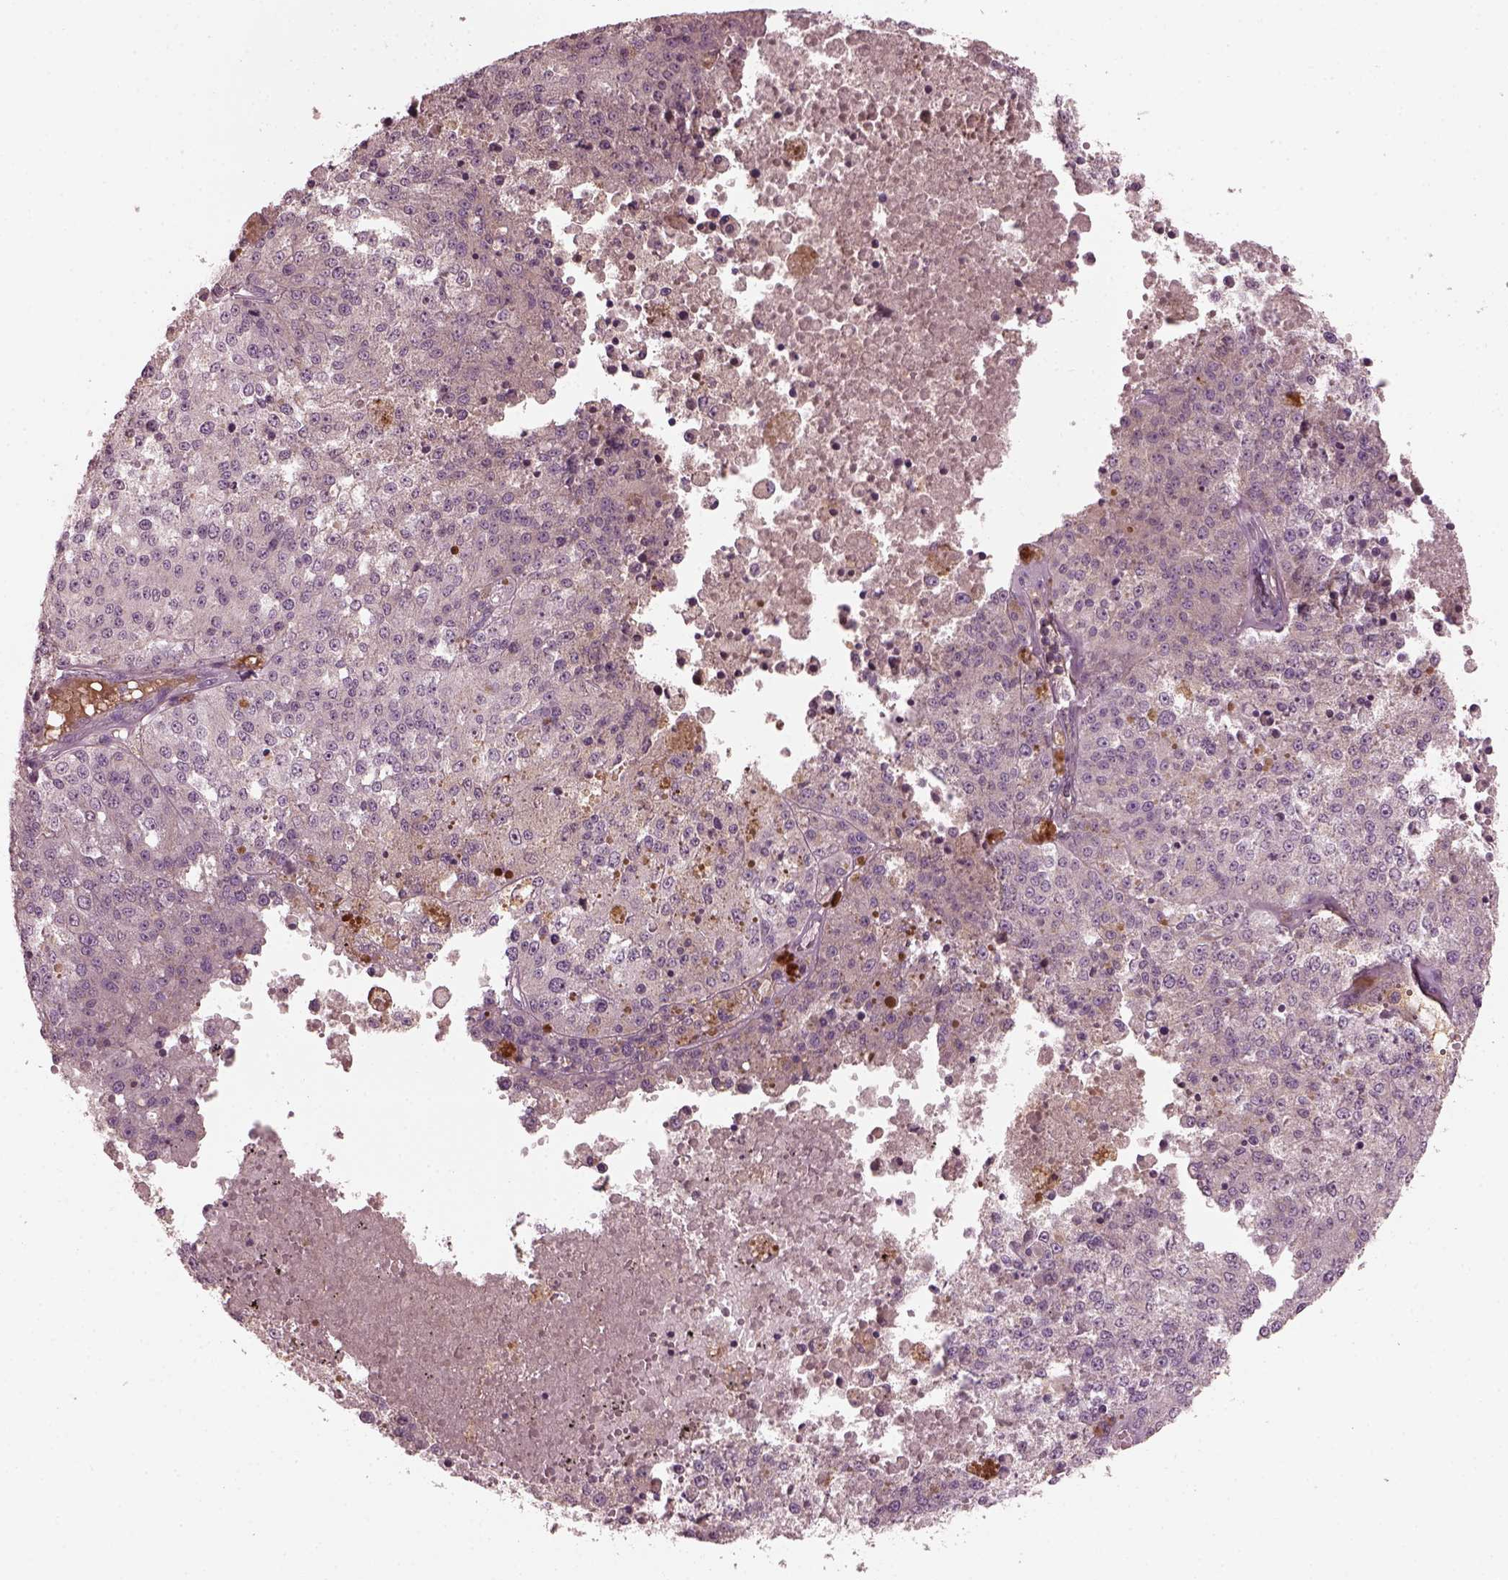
{"staining": {"intensity": "negative", "quantity": "none", "location": "none"}, "tissue": "melanoma", "cell_type": "Tumor cells", "image_type": "cancer", "snomed": [{"axis": "morphology", "description": "Malignant melanoma, Metastatic site"}, {"axis": "topography", "description": "Lymph node"}], "caption": "Tumor cells show no significant protein positivity in malignant melanoma (metastatic site).", "gene": "PORCN", "patient": {"sex": "female", "age": 64}}